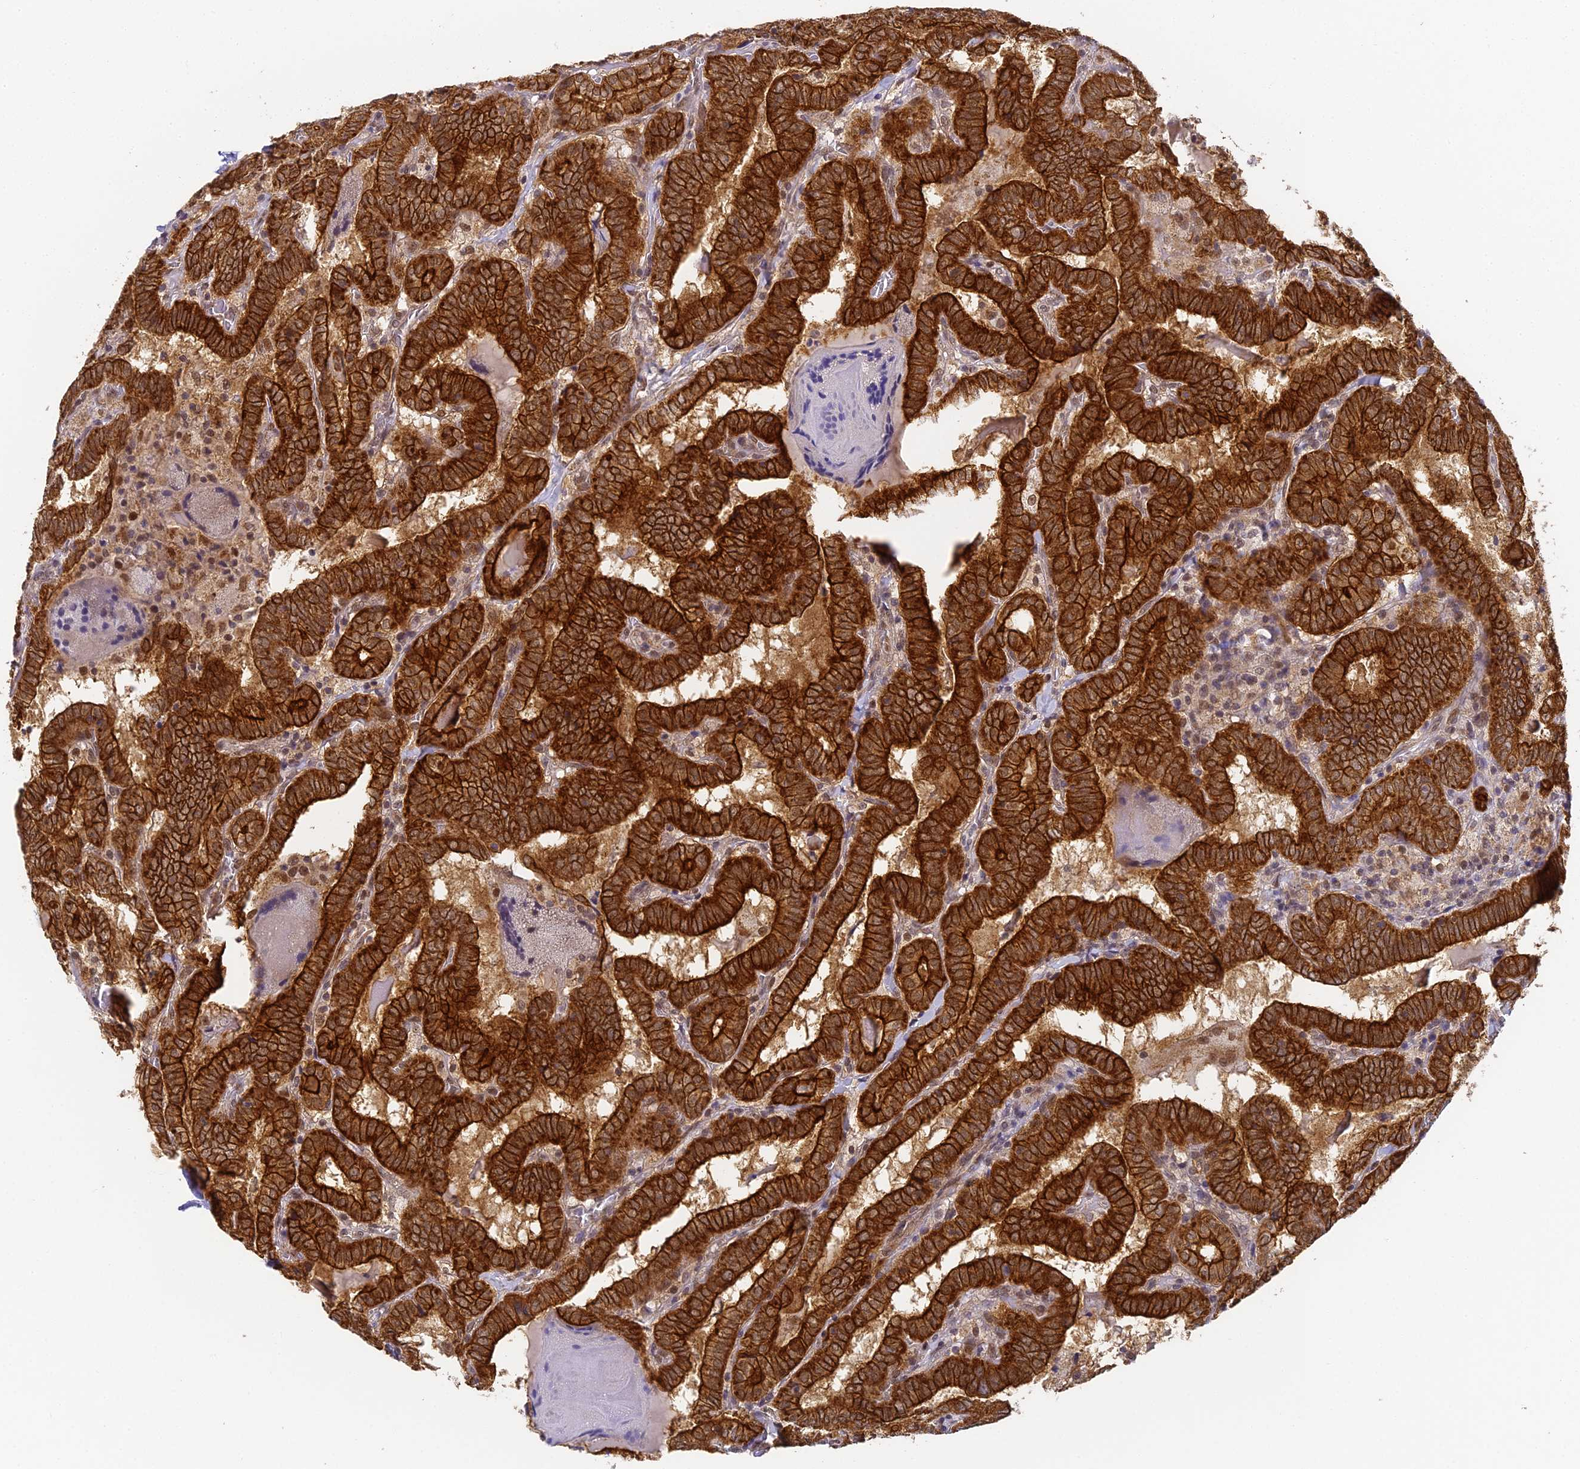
{"staining": {"intensity": "strong", "quantity": ">75%", "location": "cytoplasmic/membranous"}, "tissue": "thyroid cancer", "cell_type": "Tumor cells", "image_type": "cancer", "snomed": [{"axis": "morphology", "description": "Papillary adenocarcinoma, NOS"}, {"axis": "topography", "description": "Thyroid gland"}], "caption": "Immunohistochemistry (IHC) of human papillary adenocarcinoma (thyroid) shows high levels of strong cytoplasmic/membranous expression in approximately >75% of tumor cells. The staining was performed using DAB to visualize the protein expression in brown, while the nuclei were stained in blue with hematoxylin (Magnification: 20x).", "gene": "DNAAF10", "patient": {"sex": "female", "age": 72}}